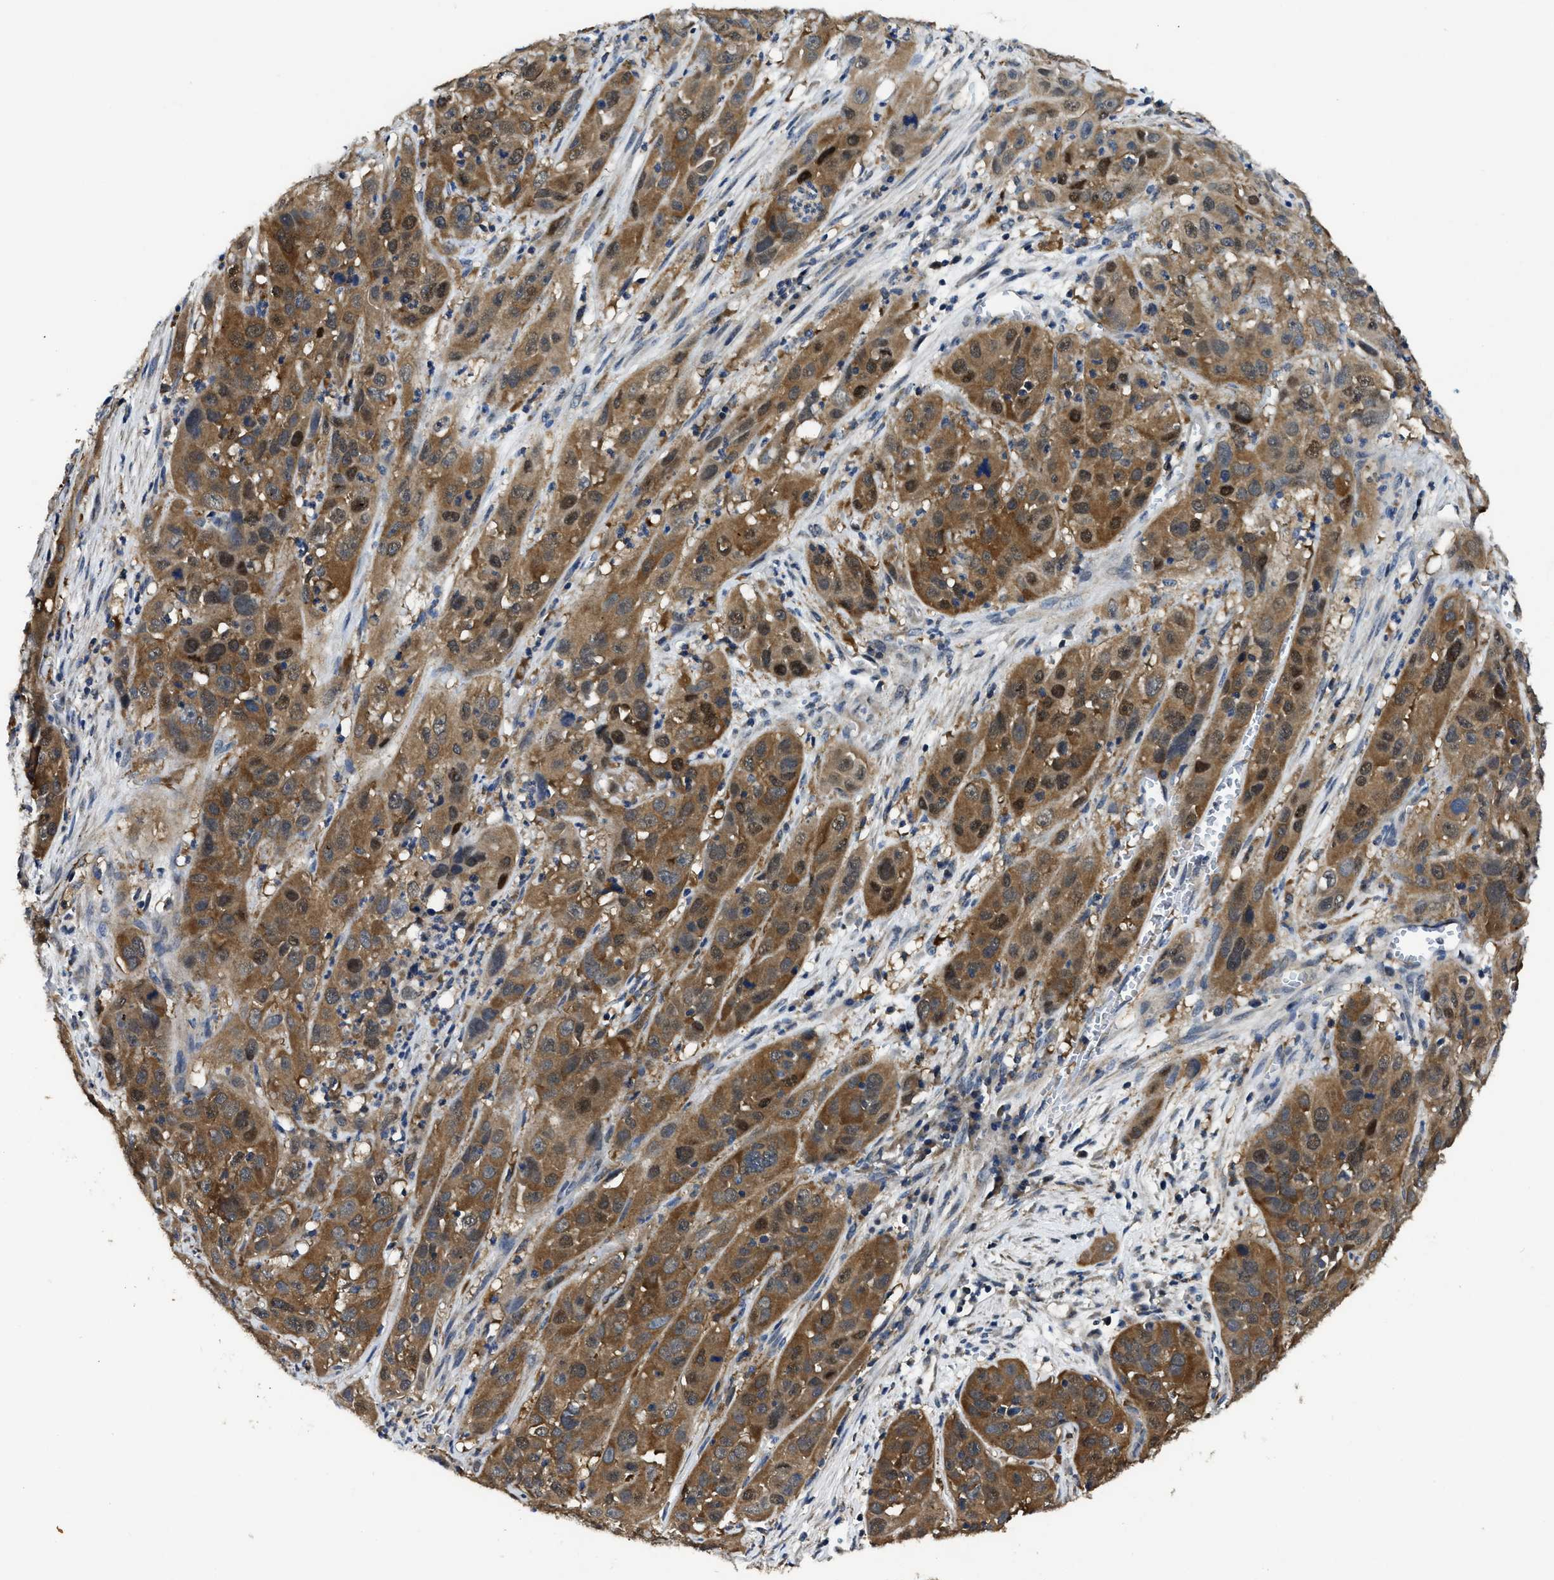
{"staining": {"intensity": "strong", "quantity": ">75%", "location": "cytoplasmic/membranous"}, "tissue": "cervical cancer", "cell_type": "Tumor cells", "image_type": "cancer", "snomed": [{"axis": "morphology", "description": "Squamous cell carcinoma, NOS"}, {"axis": "topography", "description": "Cervix"}], "caption": "Tumor cells display high levels of strong cytoplasmic/membranous expression in about >75% of cells in human cervical cancer (squamous cell carcinoma). The staining was performed using DAB (3,3'-diaminobenzidine), with brown indicating positive protein expression. Nuclei are stained blue with hematoxylin.", "gene": "GET4", "patient": {"sex": "female", "age": 32}}